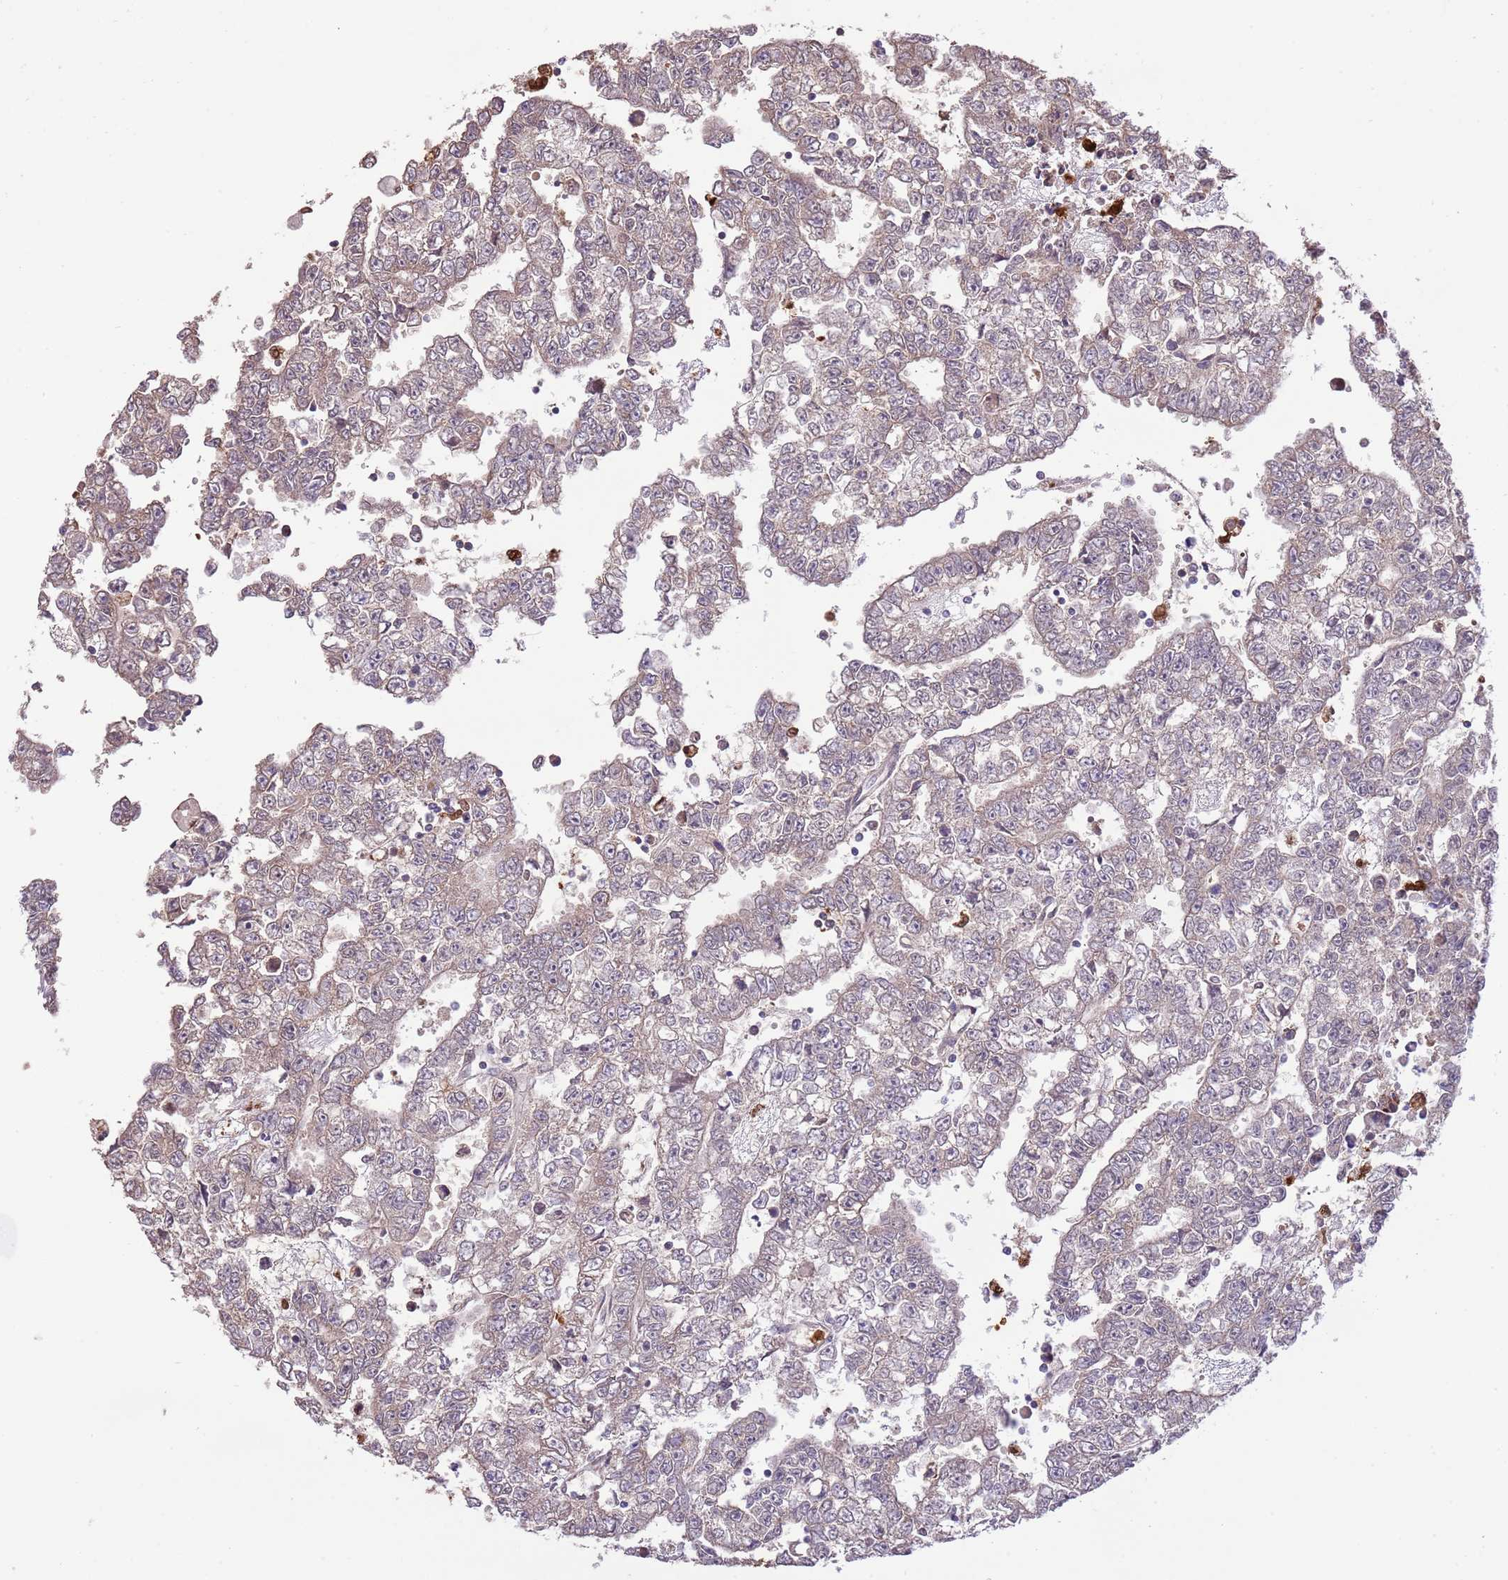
{"staining": {"intensity": "negative", "quantity": "none", "location": "none"}, "tissue": "testis cancer", "cell_type": "Tumor cells", "image_type": "cancer", "snomed": [{"axis": "morphology", "description": "Carcinoma, Embryonal, NOS"}, {"axis": "topography", "description": "Testis"}], "caption": "Tumor cells show no significant positivity in testis cancer (embryonal carcinoma). The staining is performed using DAB (3,3'-diaminobenzidine) brown chromogen with nuclei counter-stained in using hematoxylin.", "gene": "AMIGO1", "patient": {"sex": "male", "age": 25}}